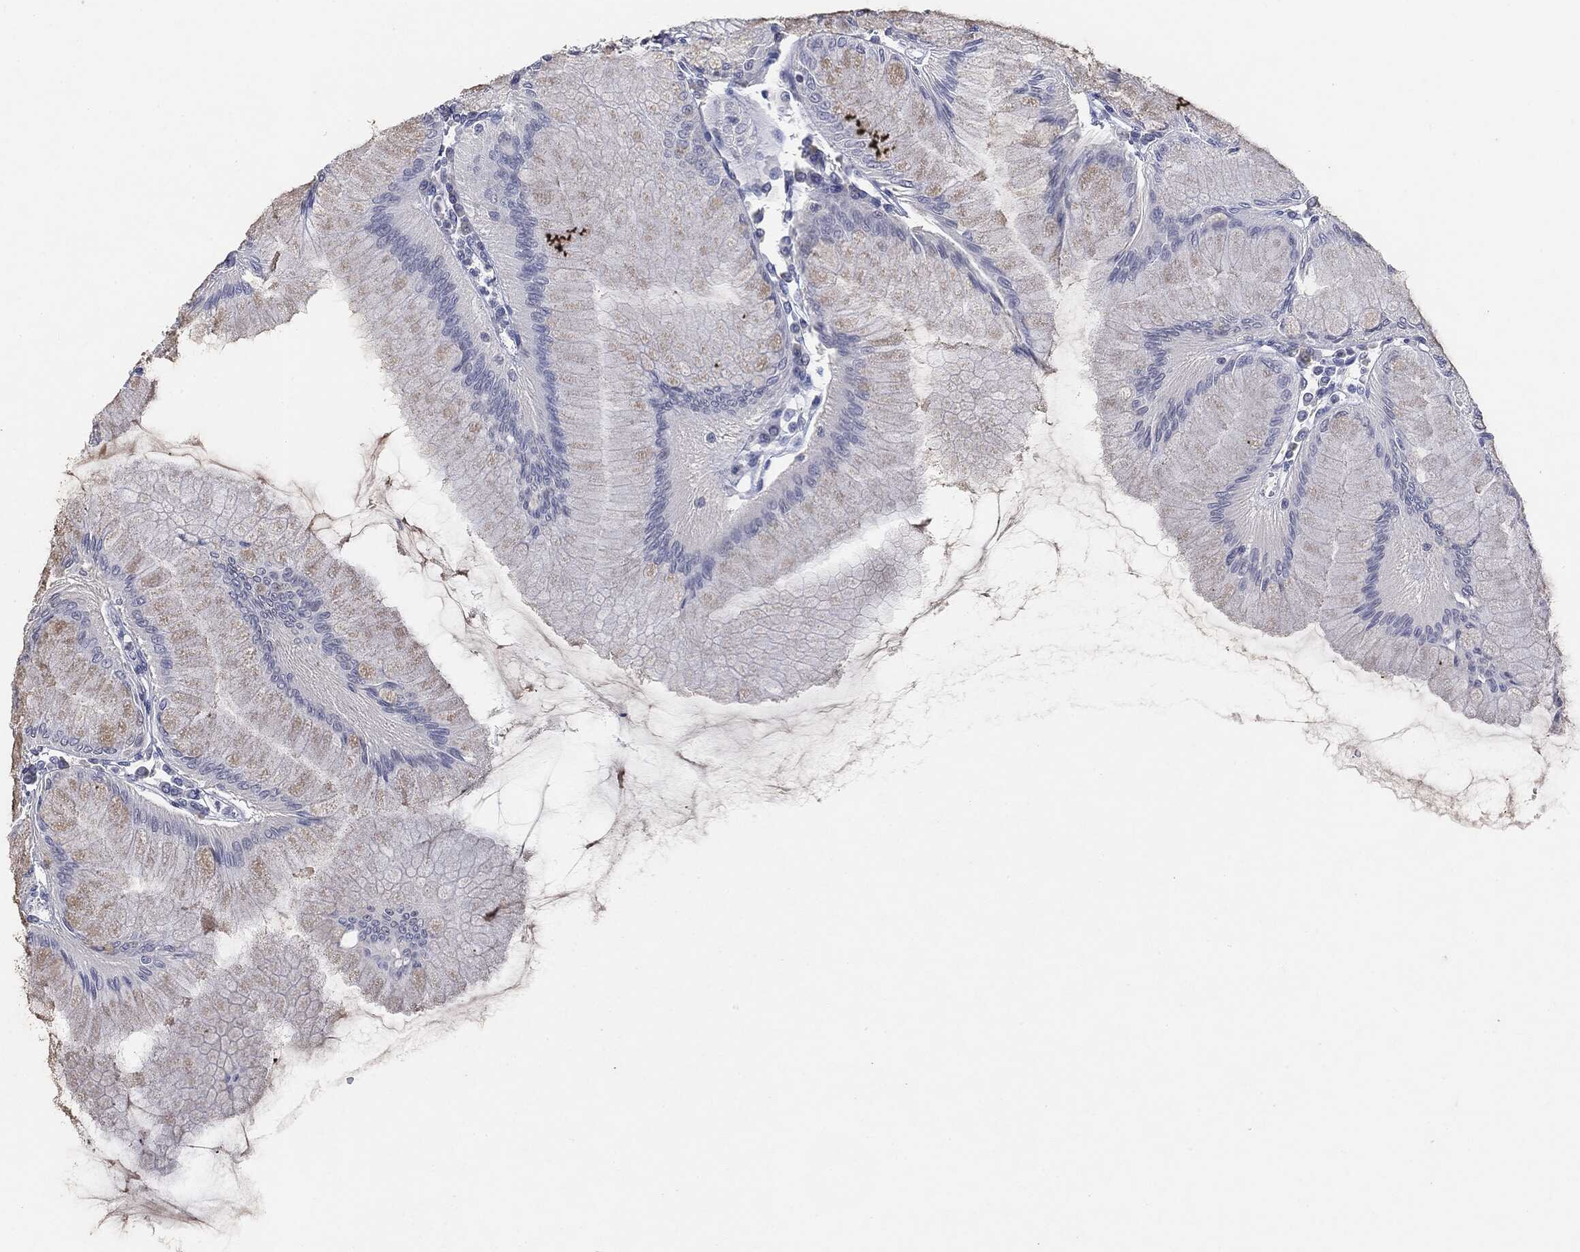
{"staining": {"intensity": "weak", "quantity": "<25%", "location": "cytoplasmic/membranous"}, "tissue": "stomach", "cell_type": "Glandular cells", "image_type": "normal", "snomed": [{"axis": "morphology", "description": "Normal tissue, NOS"}, {"axis": "topography", "description": "Stomach"}], "caption": "An immunohistochemistry photomicrograph of benign stomach is shown. There is no staining in glandular cells of stomach.", "gene": "CGB1", "patient": {"sex": "female", "age": 57}}